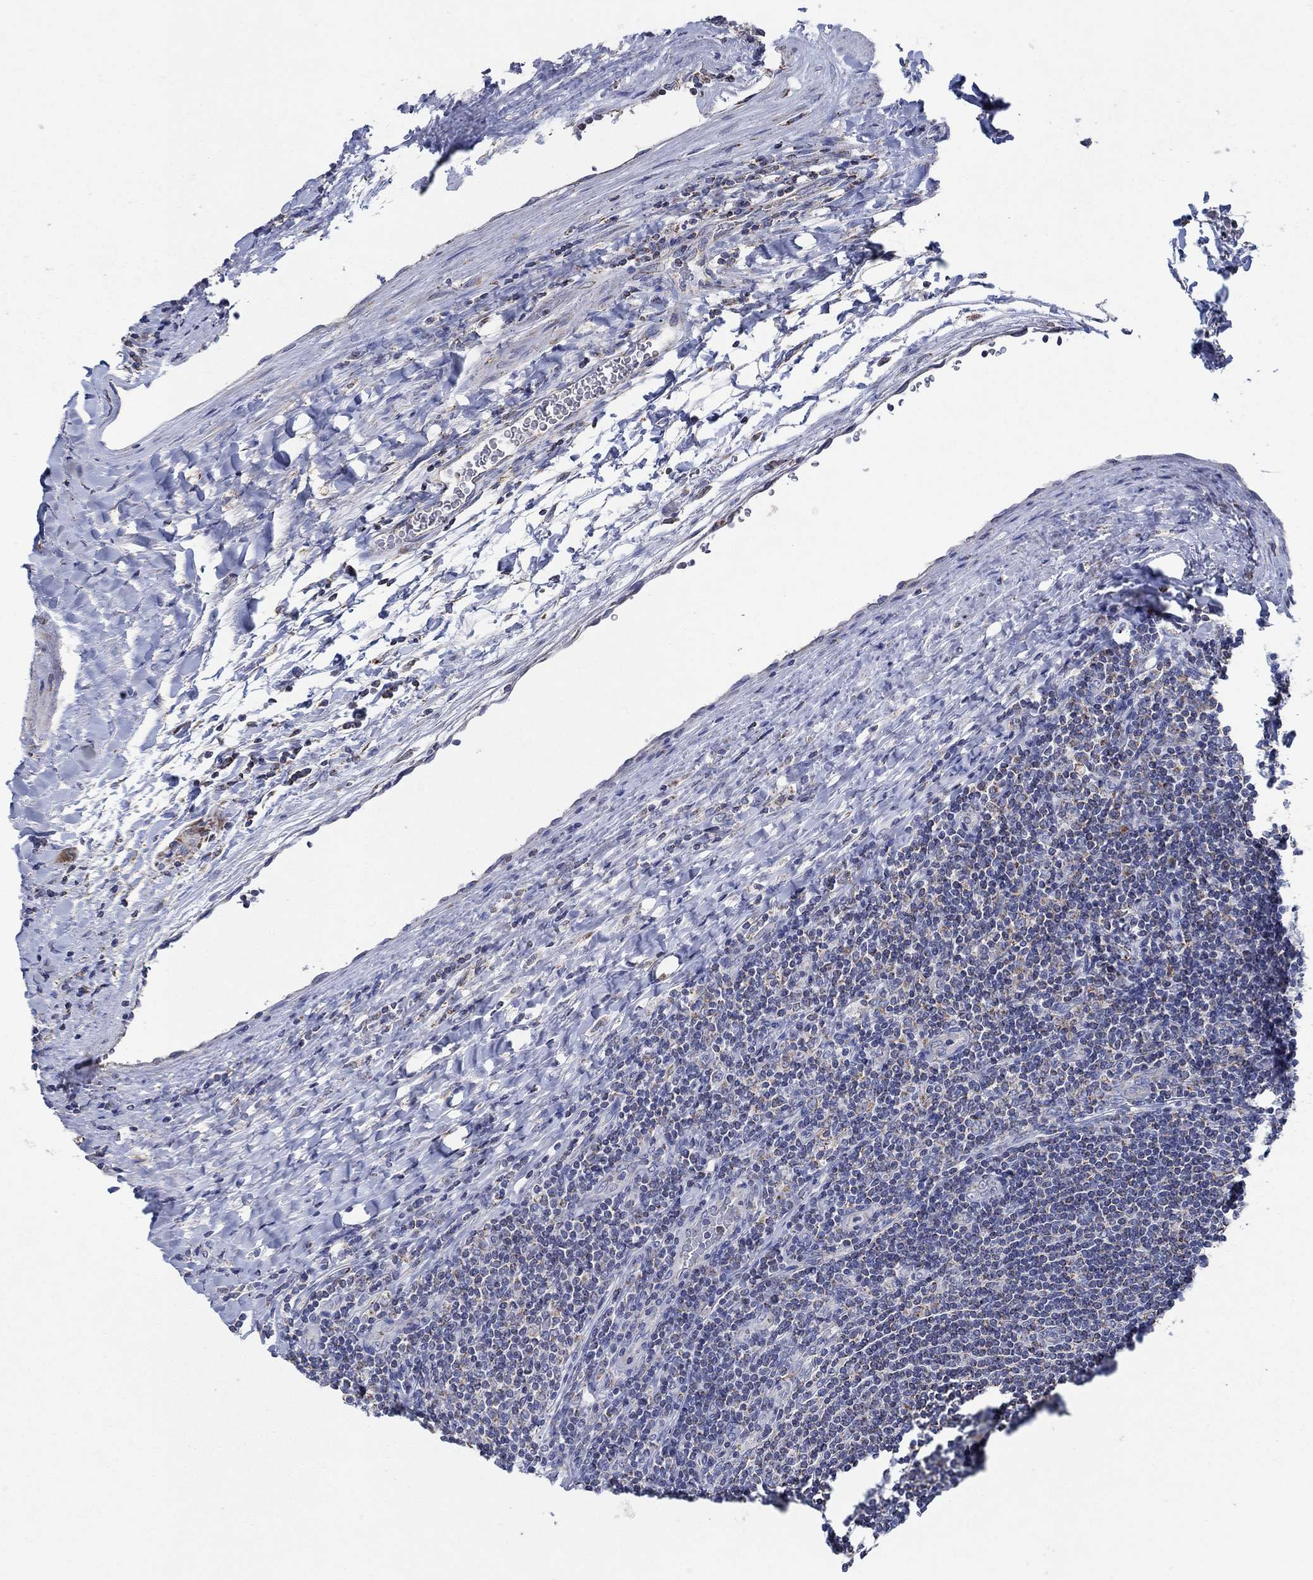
{"staining": {"intensity": "negative", "quantity": "none", "location": "none"}, "tissue": "lymphoma", "cell_type": "Tumor cells", "image_type": "cancer", "snomed": [{"axis": "morphology", "description": "Hodgkin's disease, NOS"}, {"axis": "topography", "description": "Lymph node"}], "caption": "IHC photomicrograph of neoplastic tissue: Hodgkin's disease stained with DAB shows no significant protein positivity in tumor cells.", "gene": "C9orf85", "patient": {"sex": "male", "age": 40}}